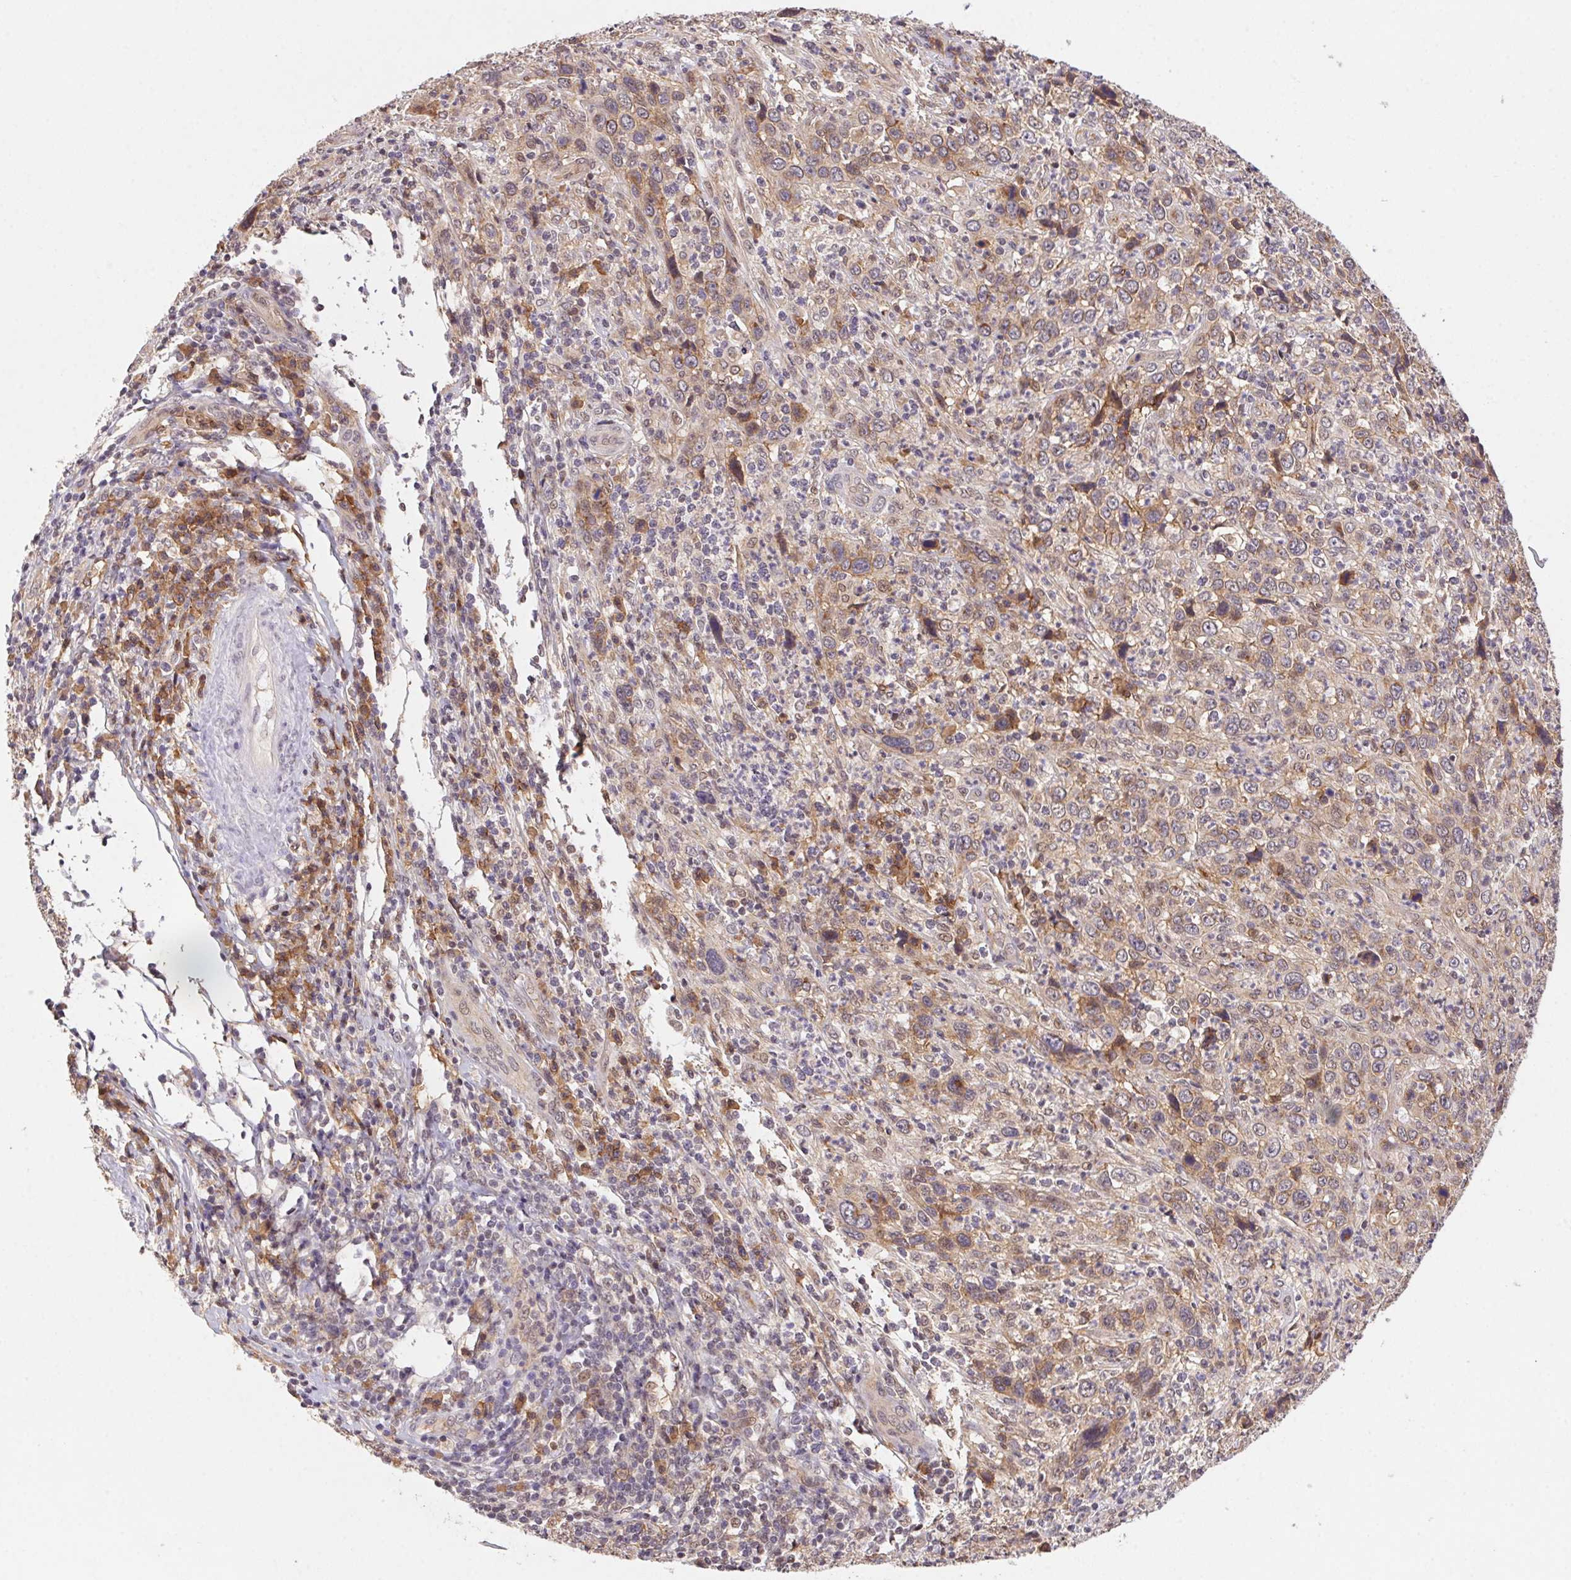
{"staining": {"intensity": "weak", "quantity": "<25%", "location": "cytoplasmic/membranous"}, "tissue": "cervical cancer", "cell_type": "Tumor cells", "image_type": "cancer", "snomed": [{"axis": "morphology", "description": "Squamous cell carcinoma, NOS"}, {"axis": "topography", "description": "Cervix"}], "caption": "Immunohistochemistry of human cervical cancer (squamous cell carcinoma) shows no expression in tumor cells.", "gene": "SLC52A2", "patient": {"sex": "female", "age": 46}}